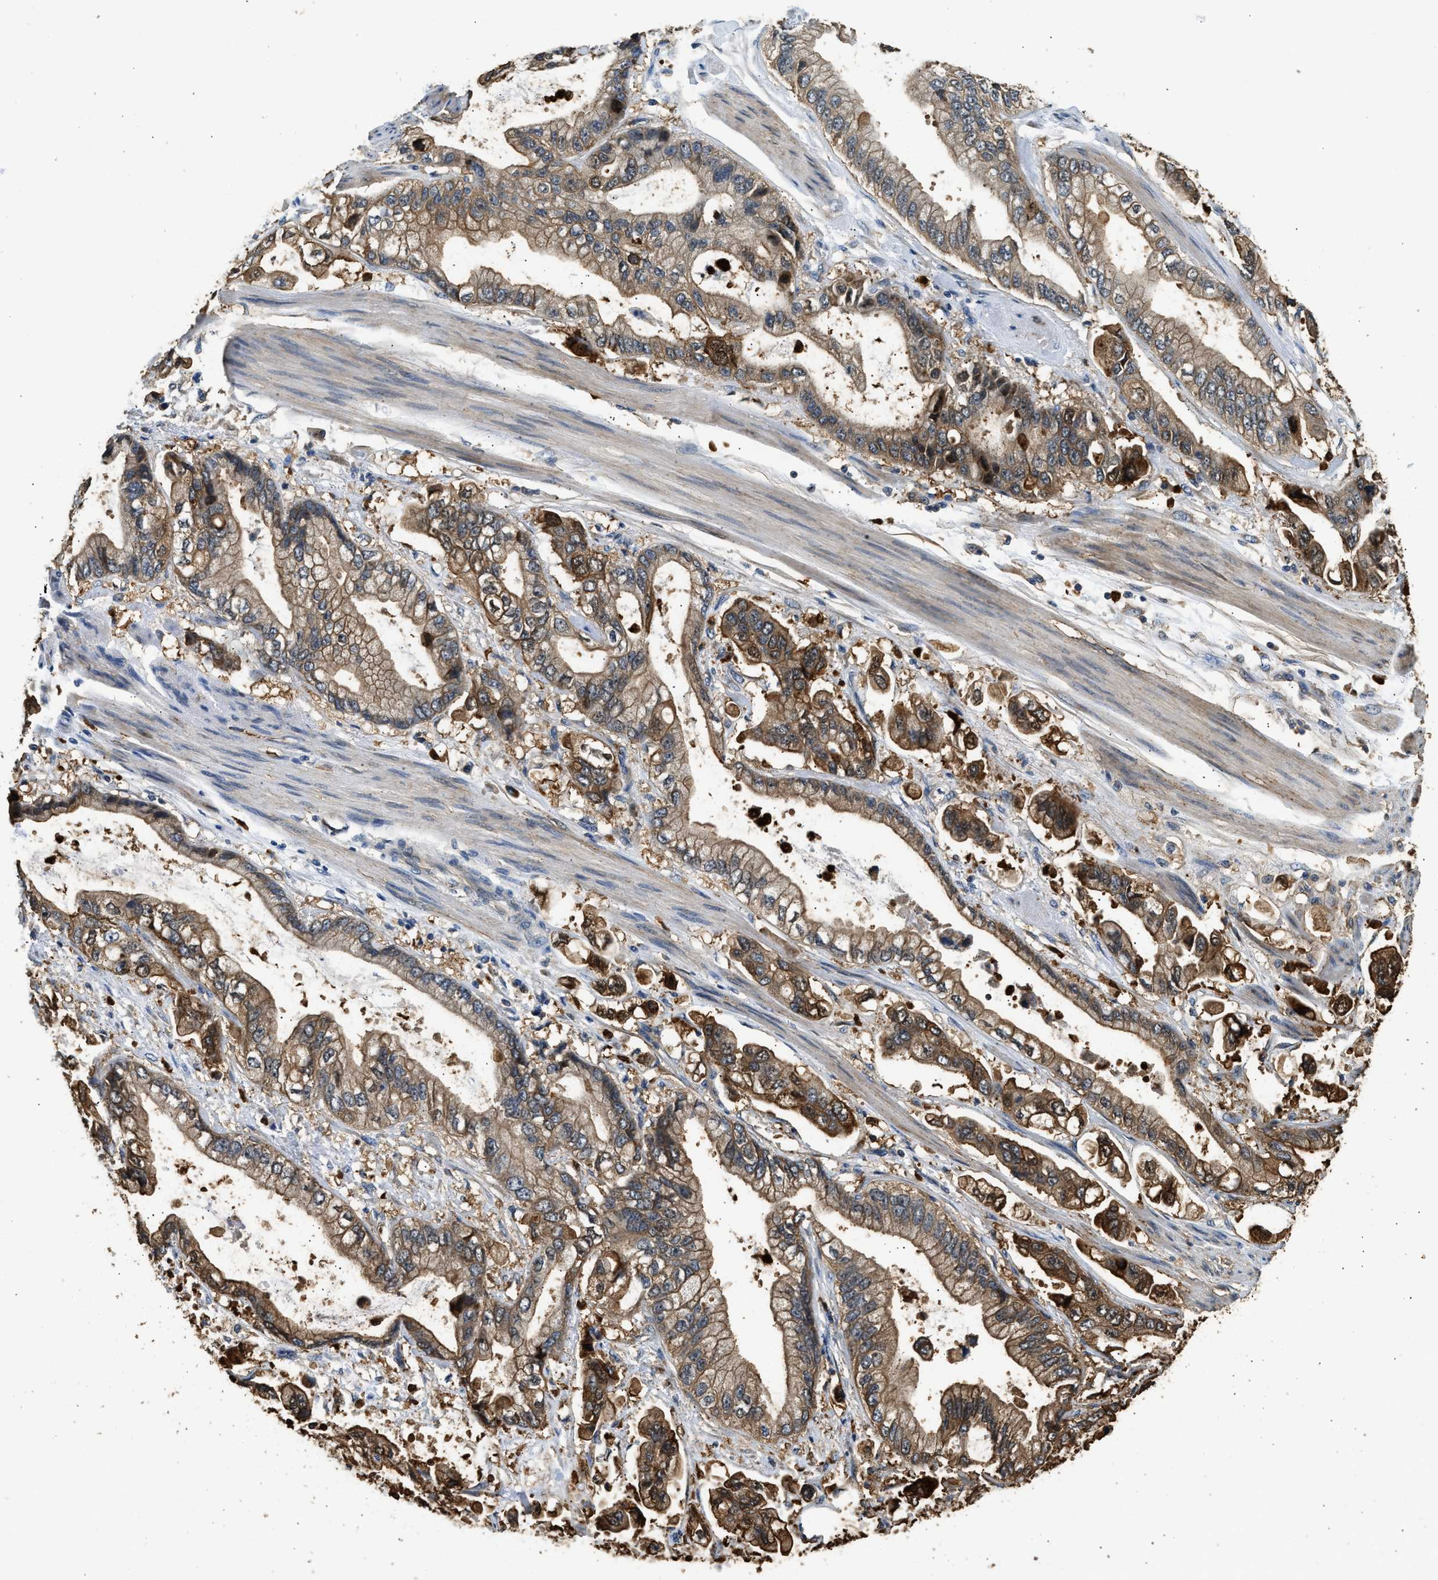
{"staining": {"intensity": "moderate", "quantity": ">75%", "location": "cytoplasmic/membranous"}, "tissue": "stomach cancer", "cell_type": "Tumor cells", "image_type": "cancer", "snomed": [{"axis": "morphology", "description": "Normal tissue, NOS"}, {"axis": "morphology", "description": "Adenocarcinoma, NOS"}, {"axis": "topography", "description": "Stomach"}], "caption": "Moderate cytoplasmic/membranous protein staining is identified in approximately >75% of tumor cells in stomach adenocarcinoma.", "gene": "ANXA3", "patient": {"sex": "male", "age": 62}}